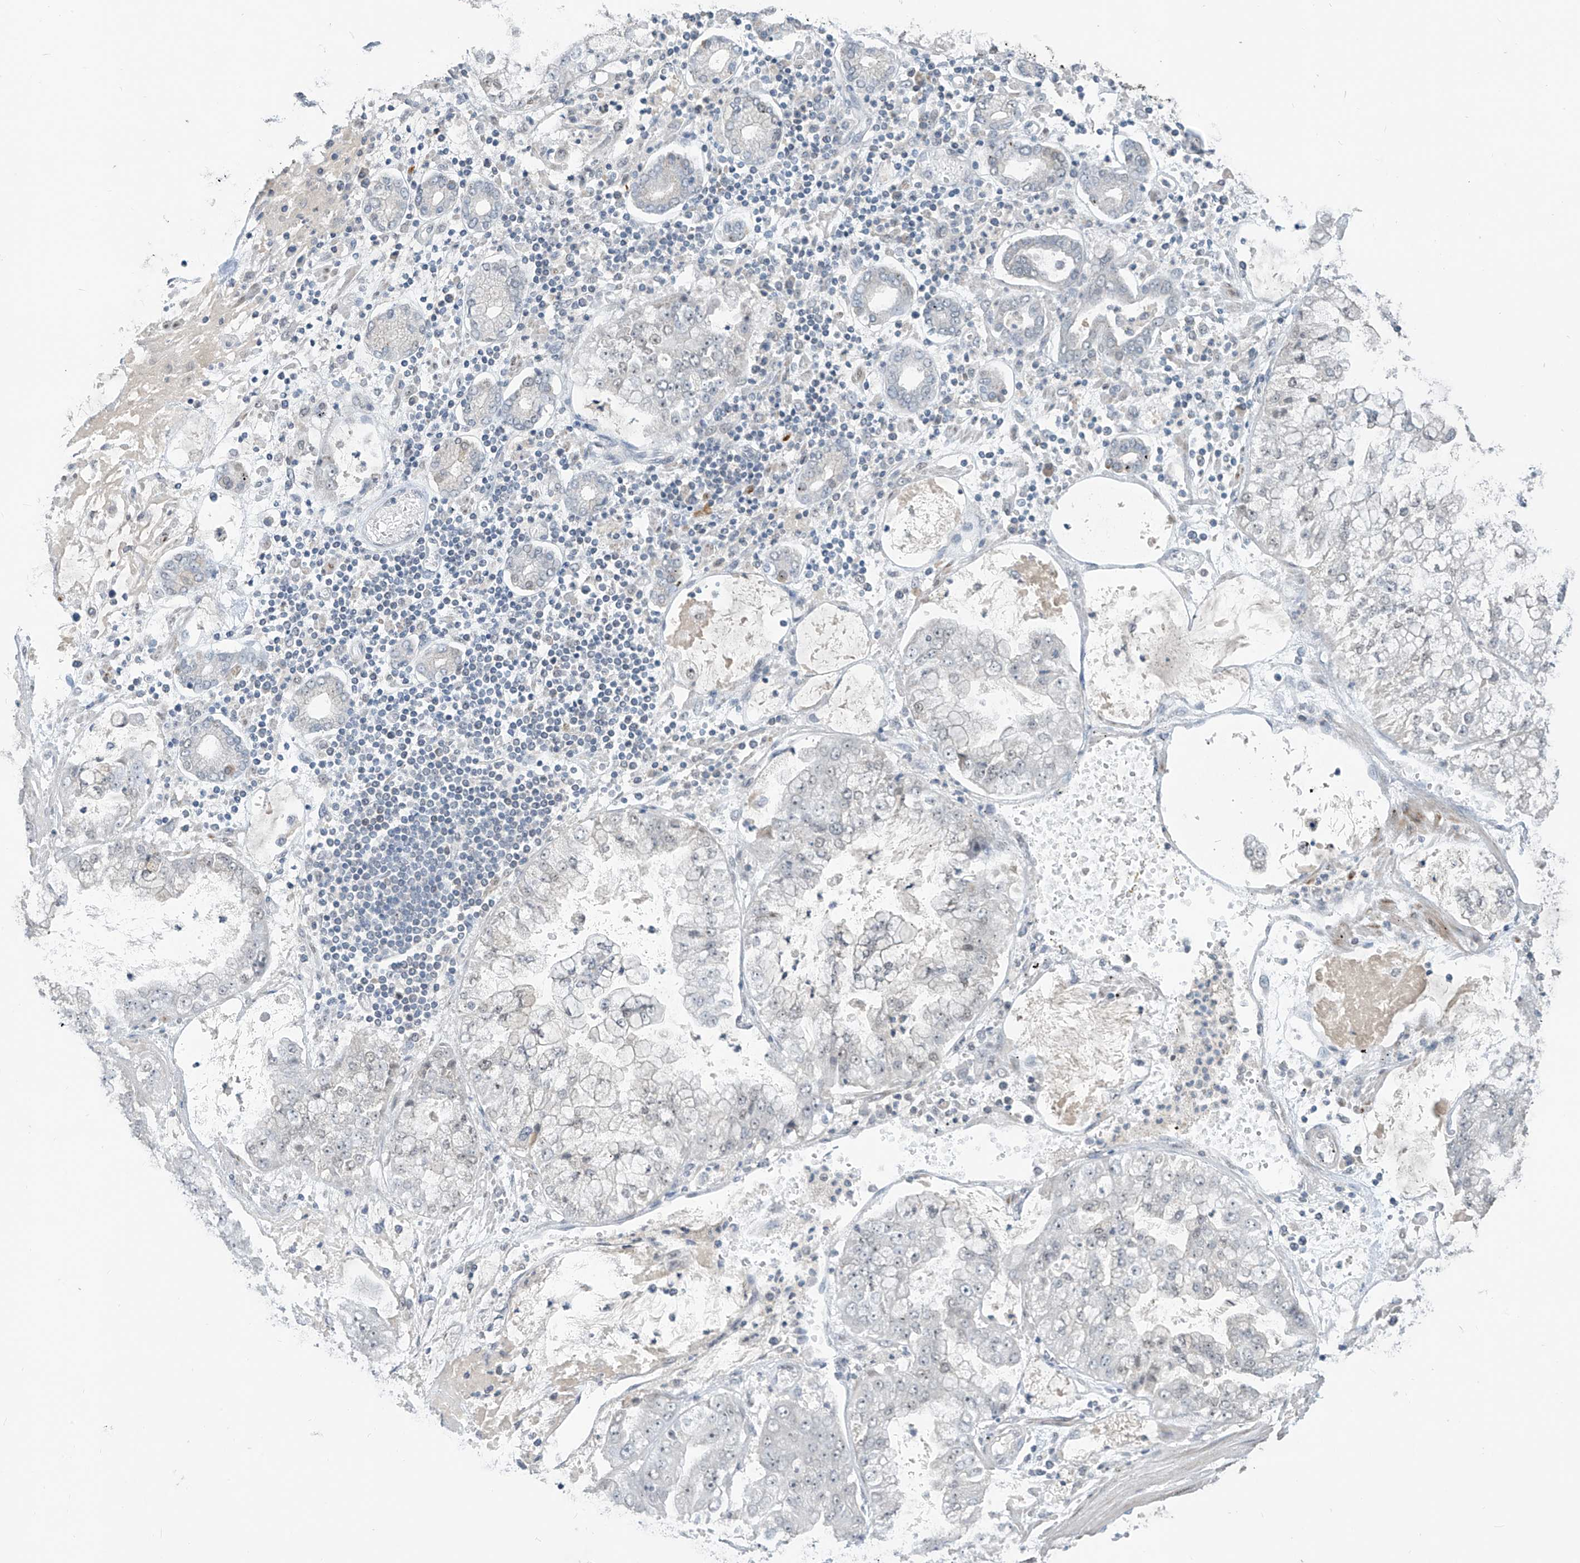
{"staining": {"intensity": "negative", "quantity": "none", "location": "none"}, "tissue": "stomach cancer", "cell_type": "Tumor cells", "image_type": "cancer", "snomed": [{"axis": "morphology", "description": "Adenocarcinoma, NOS"}, {"axis": "topography", "description": "Stomach"}], "caption": "The IHC image has no significant positivity in tumor cells of stomach cancer tissue.", "gene": "METAP1D", "patient": {"sex": "male", "age": 76}}